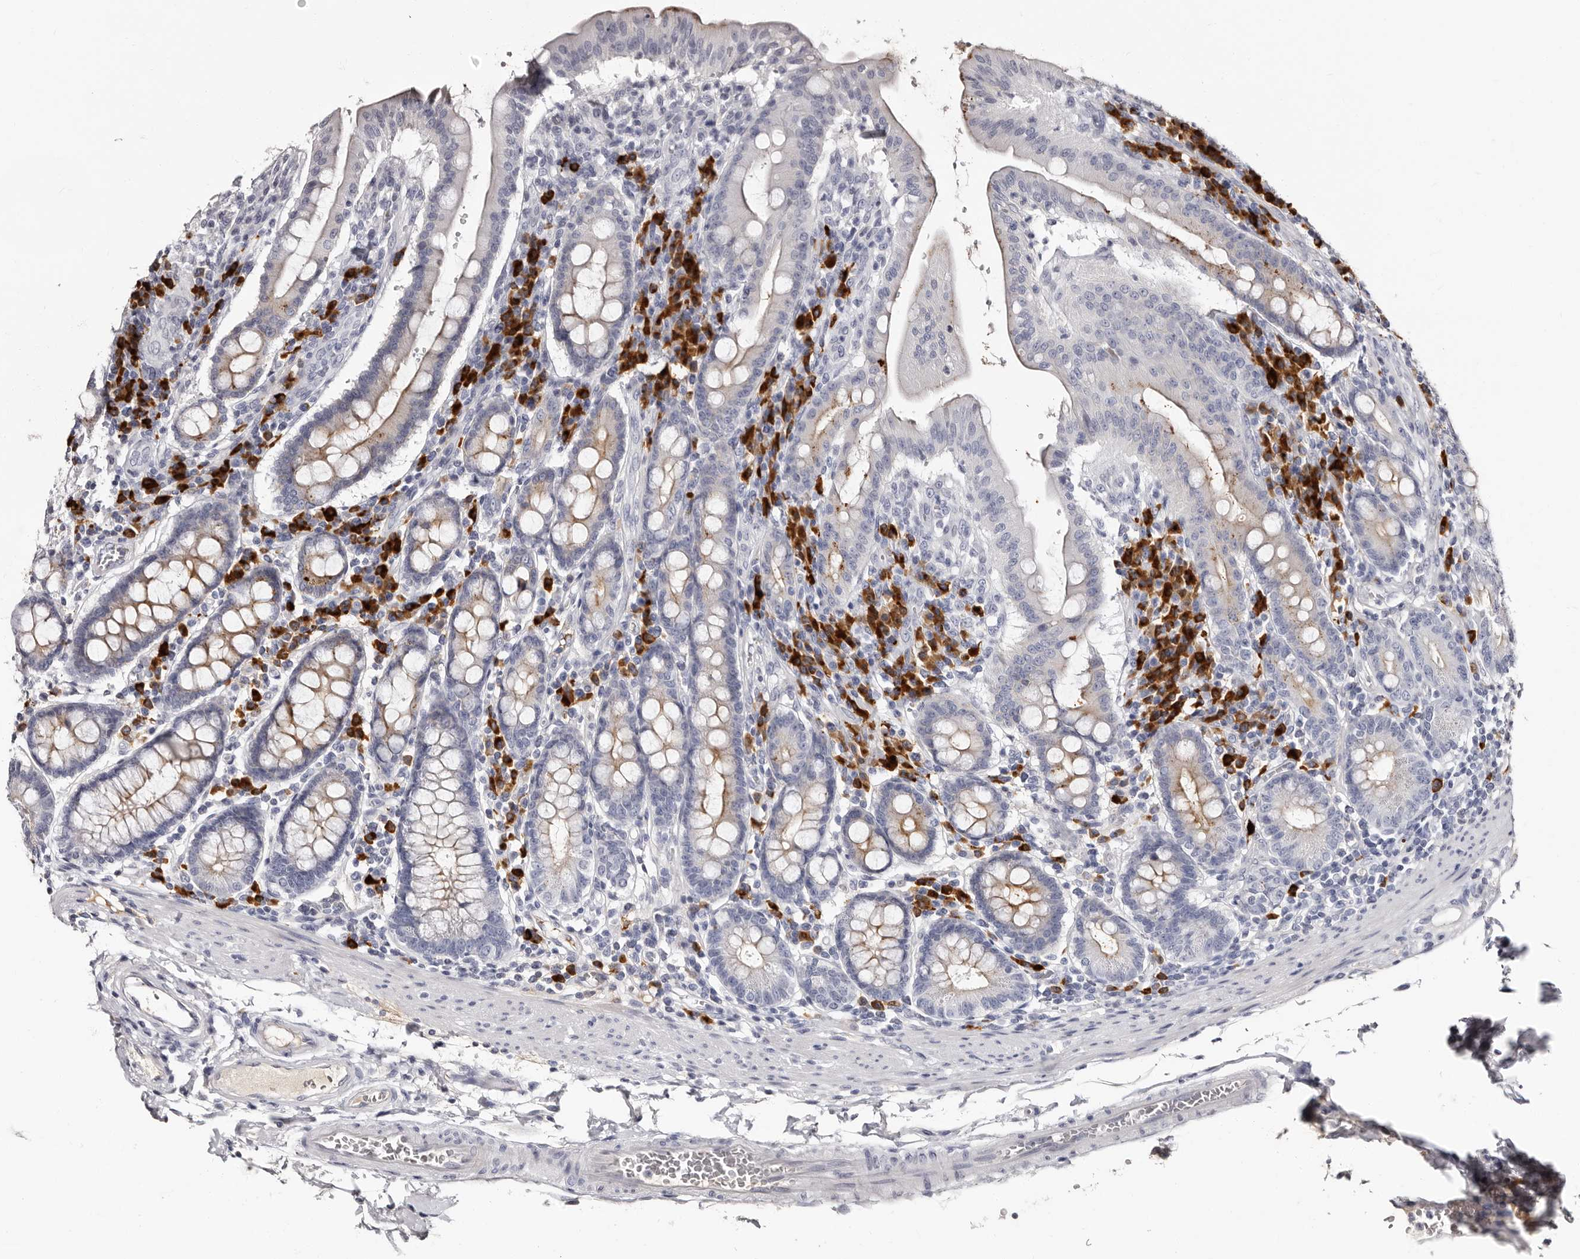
{"staining": {"intensity": "weak", "quantity": "25%-75%", "location": "cytoplasmic/membranous"}, "tissue": "duodenum", "cell_type": "Glandular cells", "image_type": "normal", "snomed": [{"axis": "morphology", "description": "Normal tissue, NOS"}, {"axis": "morphology", "description": "Adenocarcinoma, NOS"}, {"axis": "topography", "description": "Pancreas"}, {"axis": "topography", "description": "Duodenum"}], "caption": "This micrograph displays immunohistochemistry staining of normal duodenum, with low weak cytoplasmic/membranous staining in approximately 25%-75% of glandular cells.", "gene": "TBC1D22B", "patient": {"sex": "male", "age": 50}}